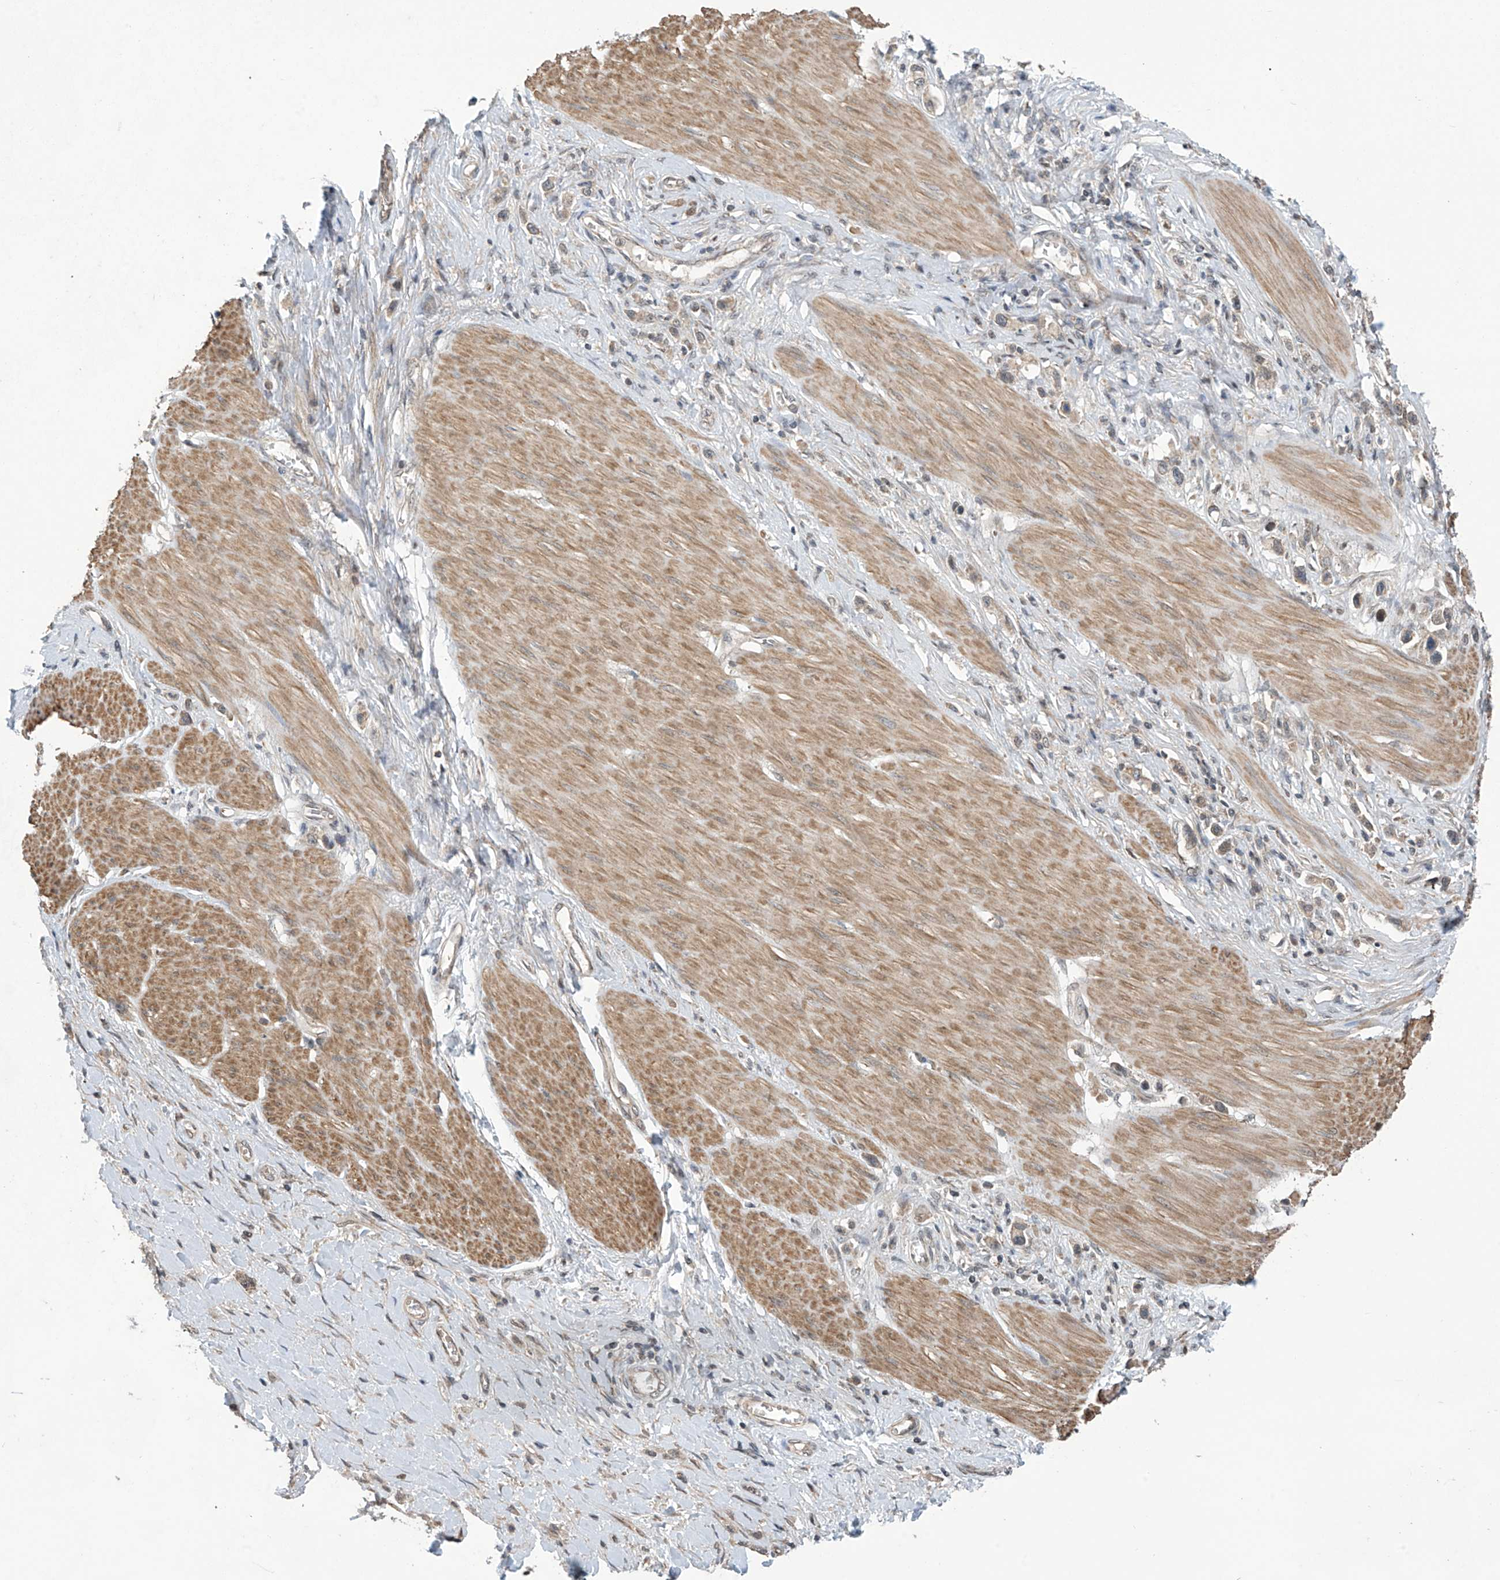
{"staining": {"intensity": "negative", "quantity": "none", "location": "none"}, "tissue": "stomach cancer", "cell_type": "Tumor cells", "image_type": "cancer", "snomed": [{"axis": "morphology", "description": "Adenocarcinoma, NOS"}, {"axis": "topography", "description": "Stomach"}], "caption": "The immunohistochemistry micrograph has no significant positivity in tumor cells of stomach cancer tissue. (Immunohistochemistry (ihc), brightfield microscopy, high magnification).", "gene": "ABHD13", "patient": {"sex": "female", "age": 65}}